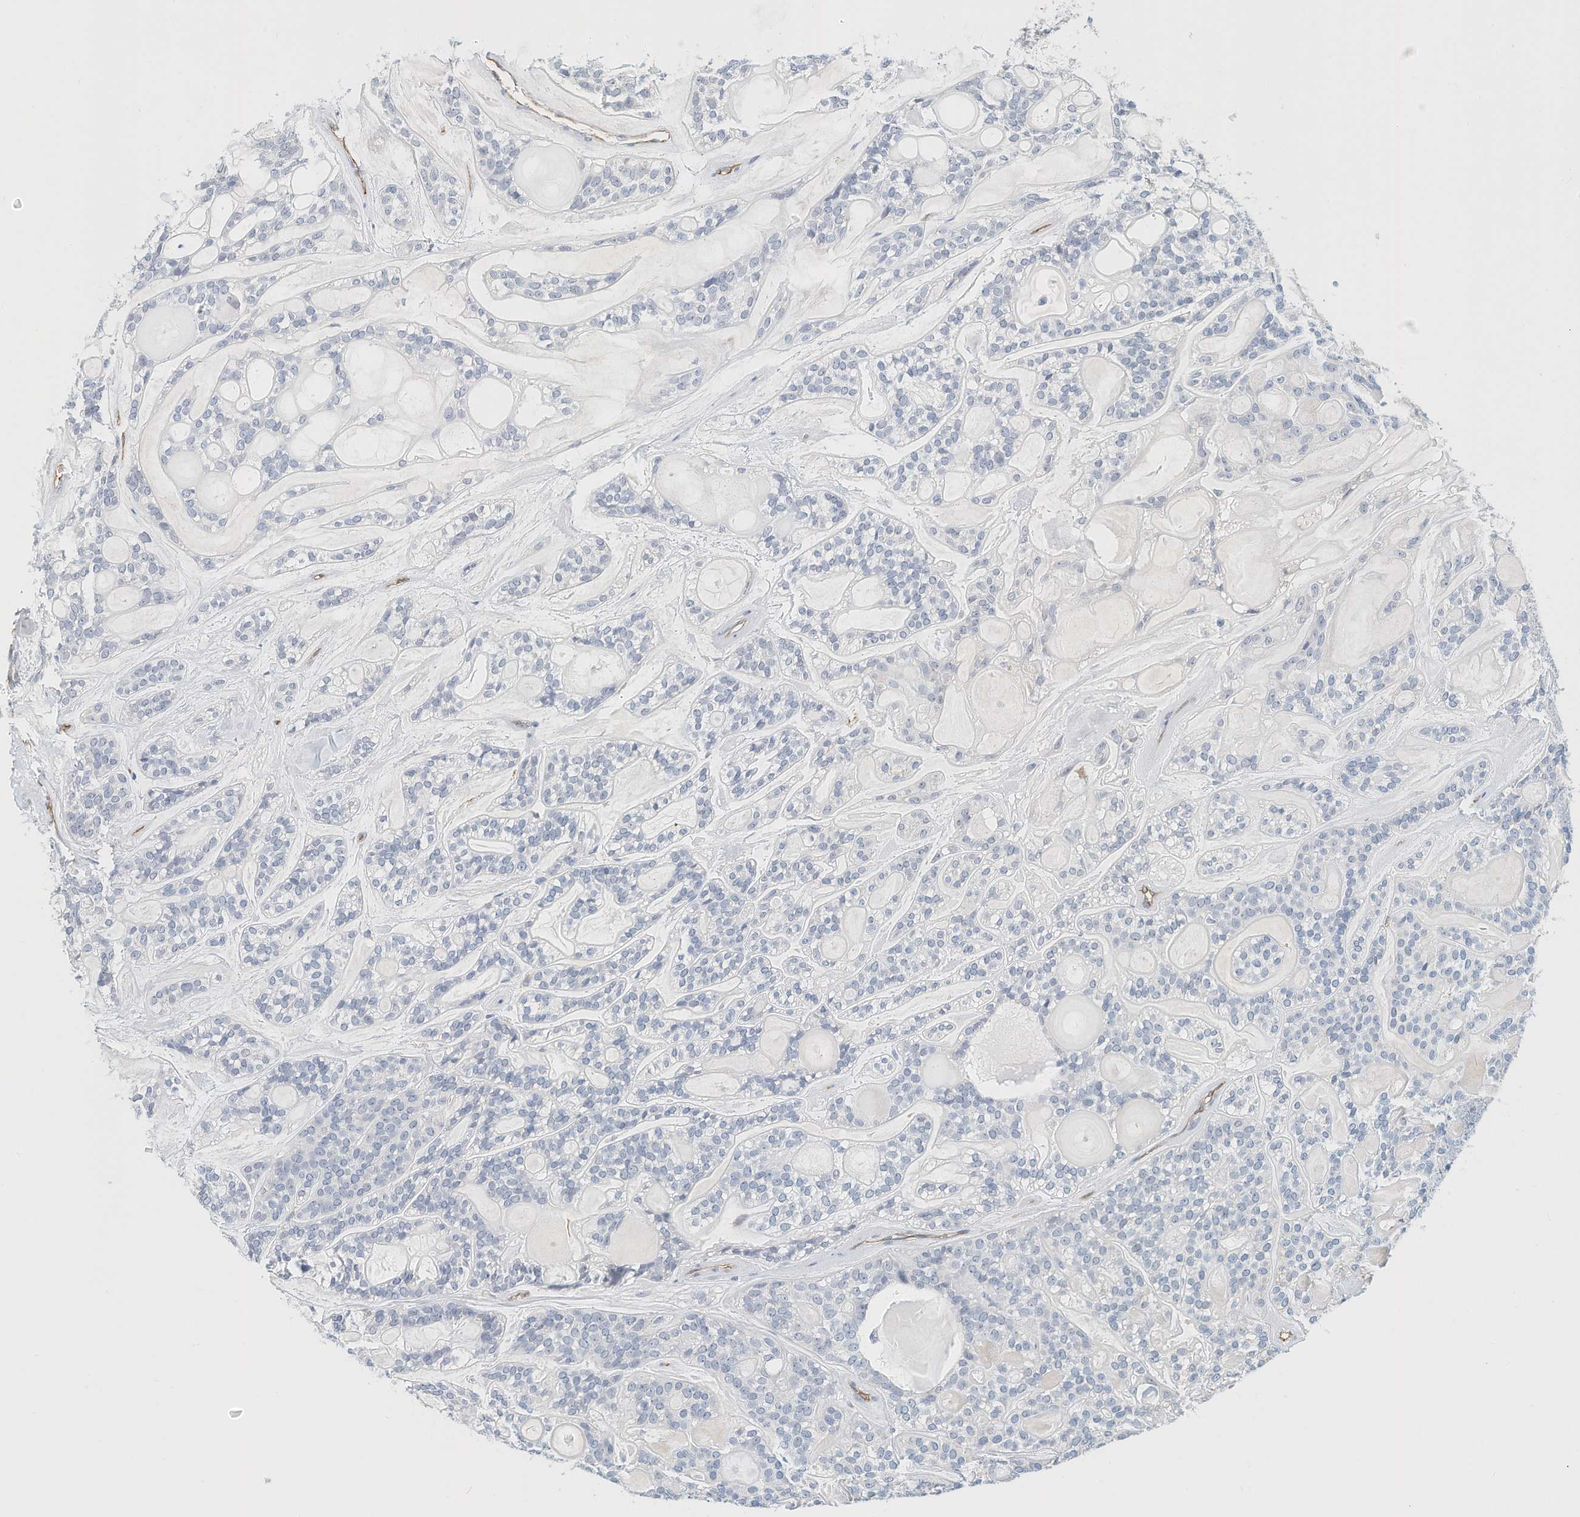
{"staining": {"intensity": "negative", "quantity": "none", "location": "none"}, "tissue": "head and neck cancer", "cell_type": "Tumor cells", "image_type": "cancer", "snomed": [{"axis": "morphology", "description": "Adenocarcinoma, NOS"}, {"axis": "topography", "description": "Head-Neck"}], "caption": "Photomicrograph shows no protein staining in tumor cells of head and neck adenocarcinoma tissue.", "gene": "ARHGAP28", "patient": {"sex": "male", "age": 66}}